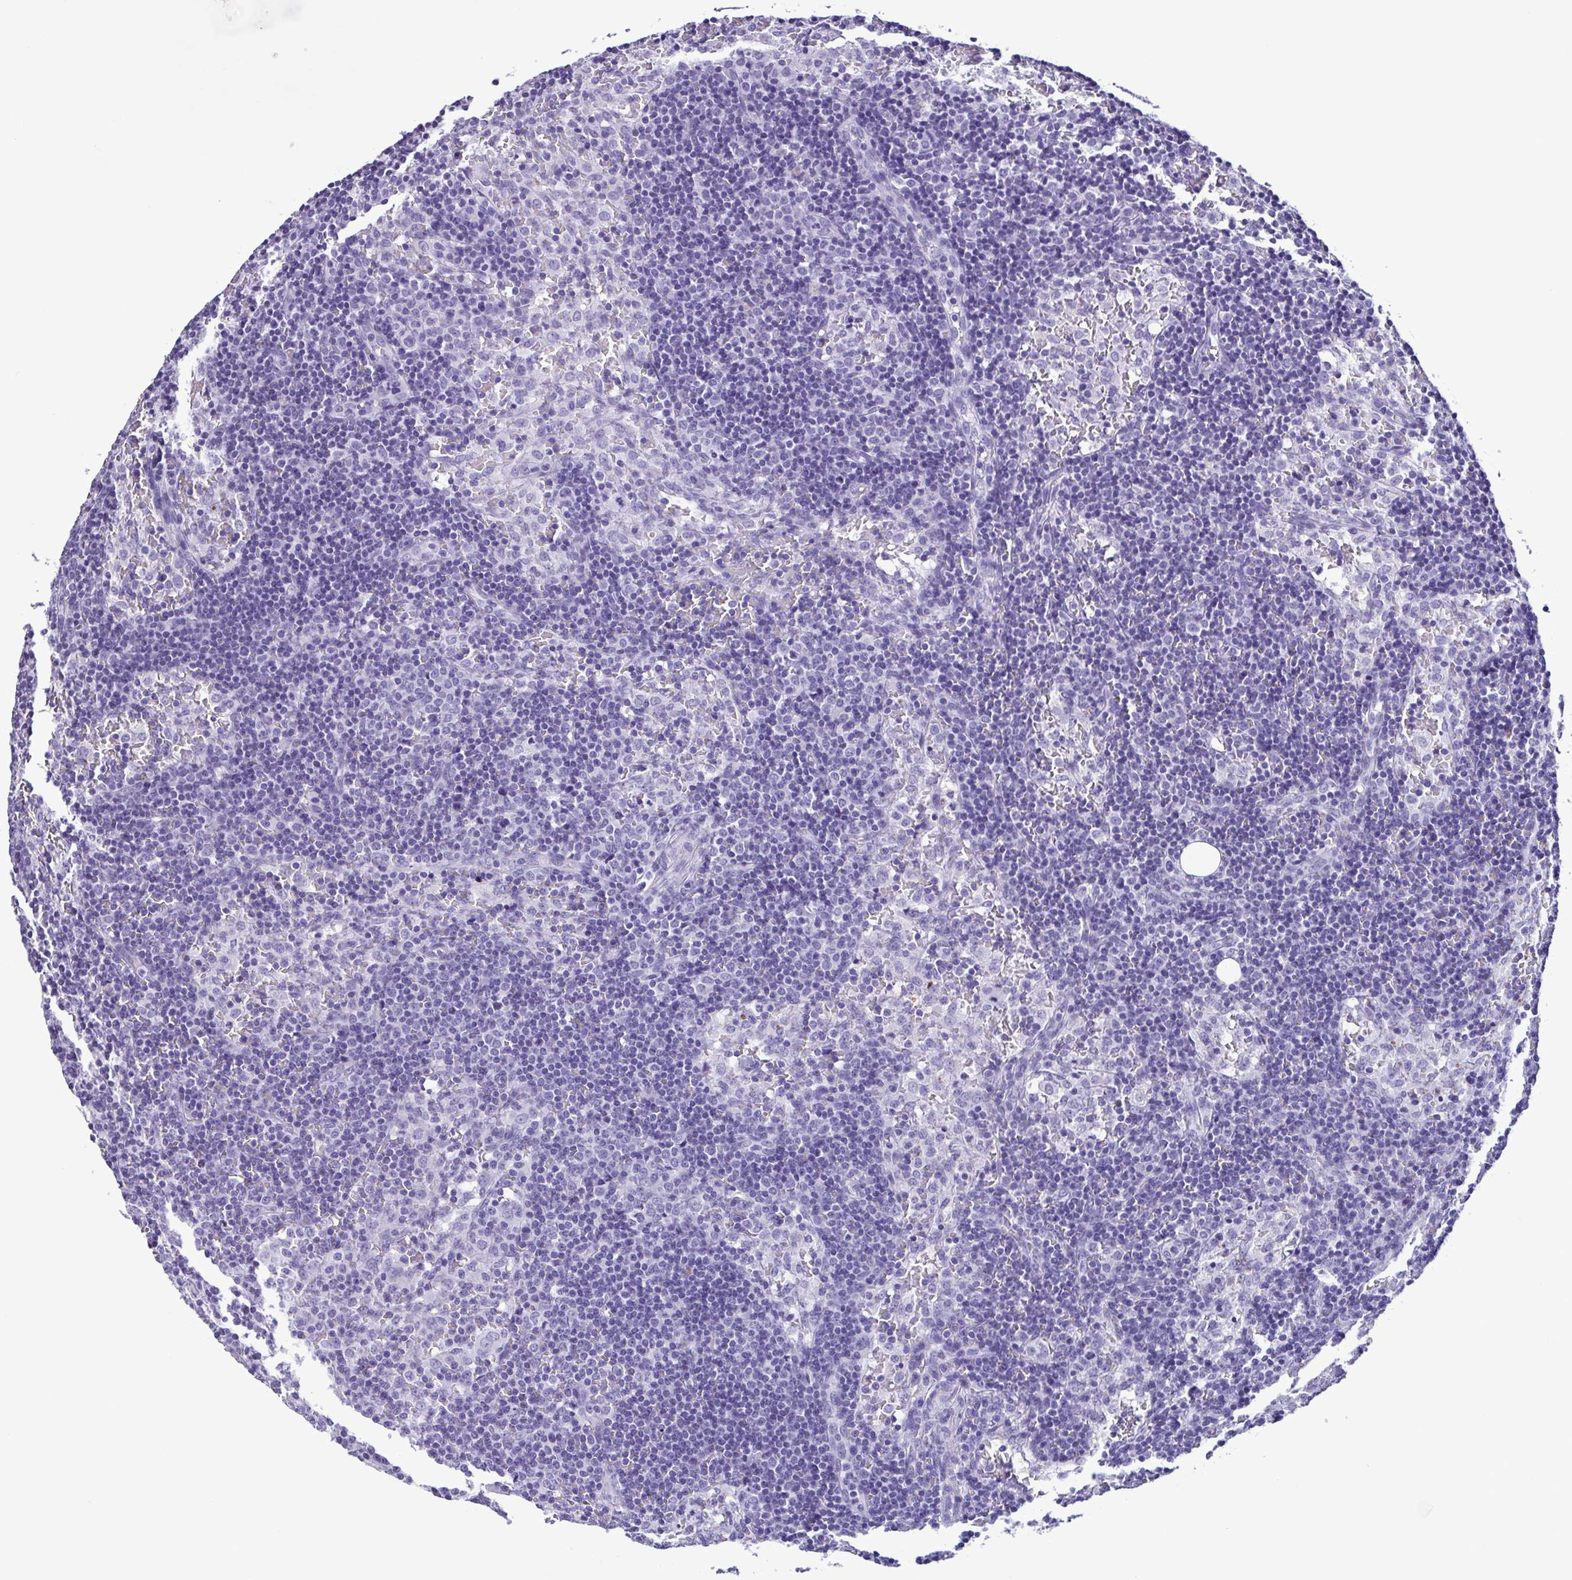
{"staining": {"intensity": "negative", "quantity": "none", "location": "none"}, "tissue": "lymph node", "cell_type": "Germinal center cells", "image_type": "normal", "snomed": [{"axis": "morphology", "description": "Normal tissue, NOS"}, {"axis": "topography", "description": "Lymph node"}], "caption": "This is a histopathology image of IHC staining of benign lymph node, which shows no expression in germinal center cells.", "gene": "CBY2", "patient": {"sex": "female", "age": 41}}